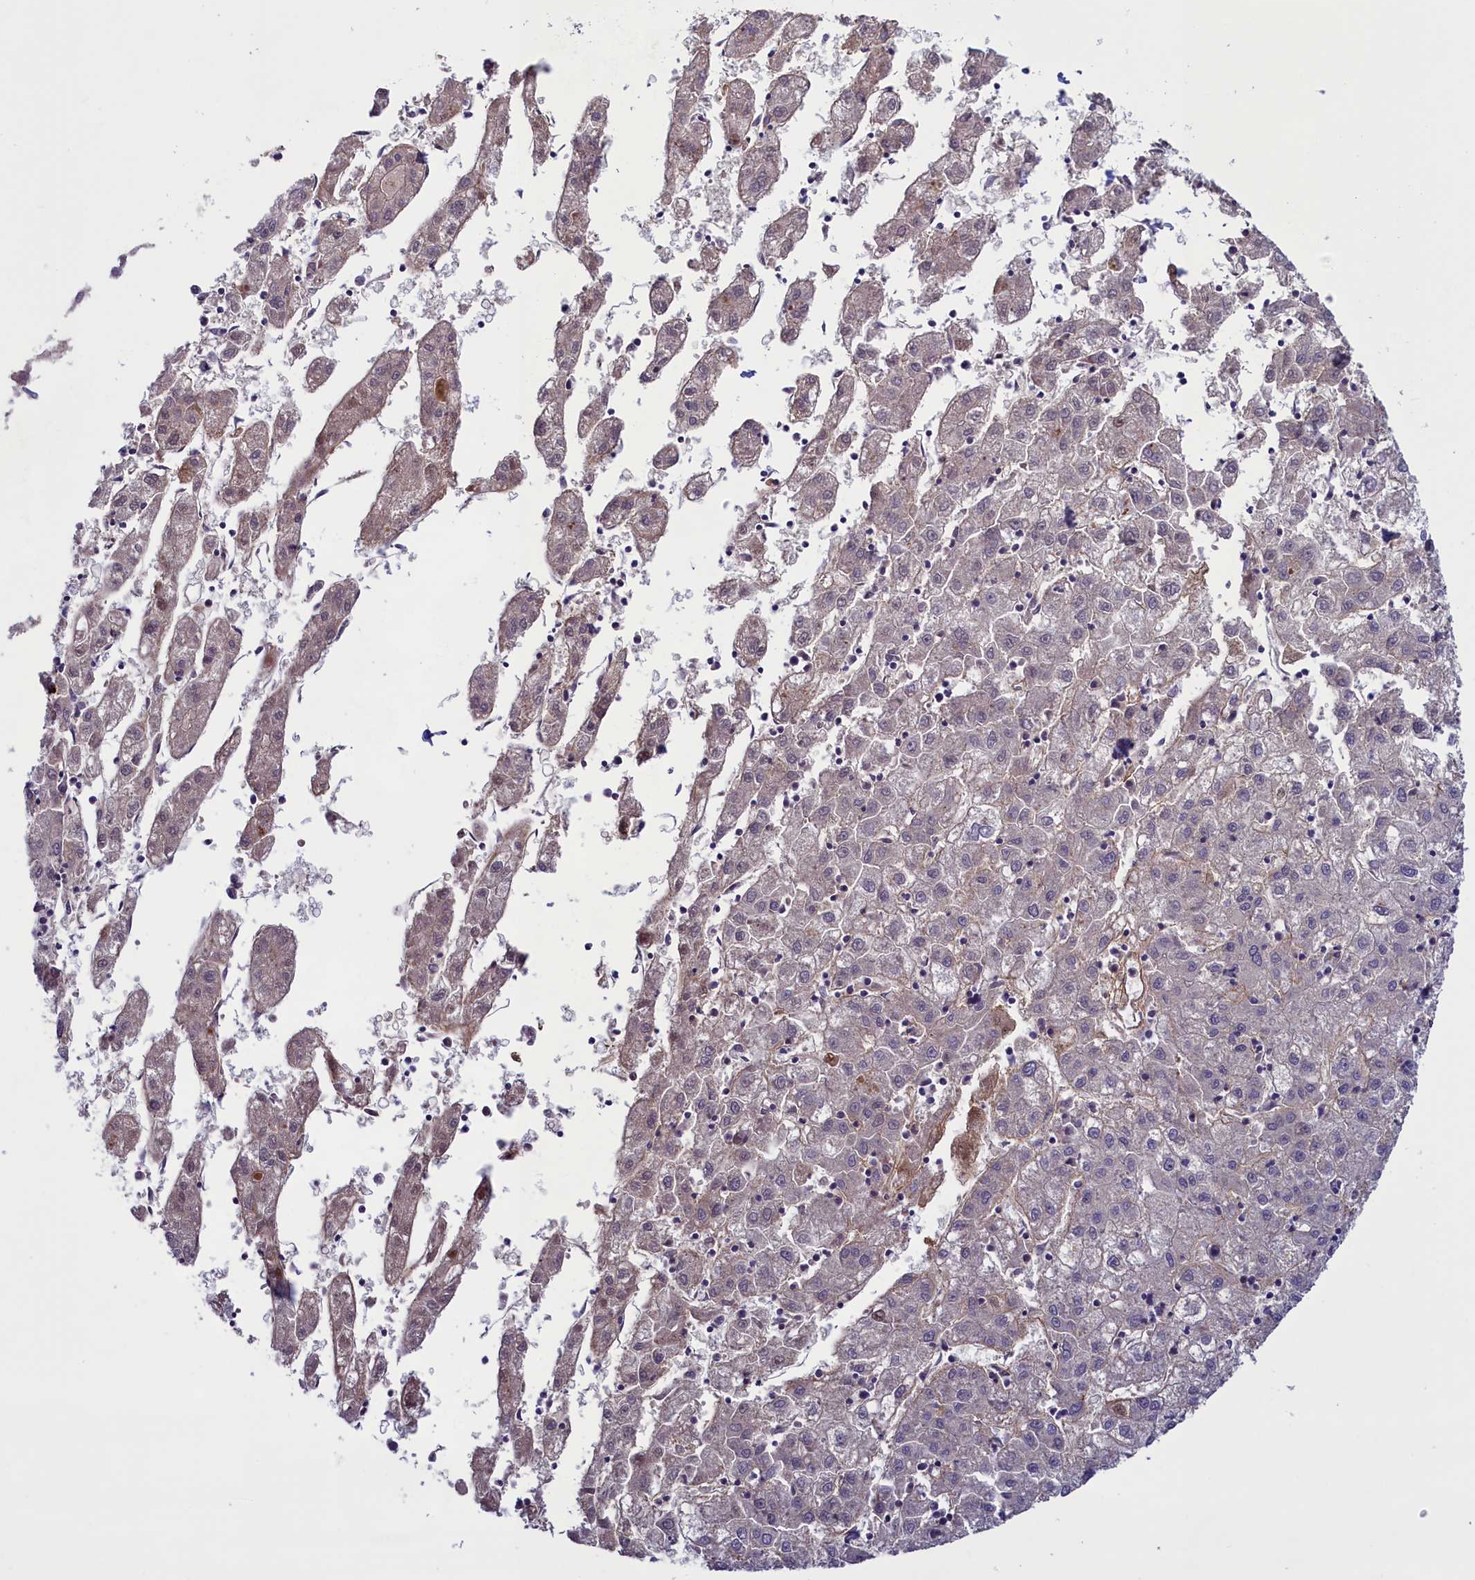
{"staining": {"intensity": "negative", "quantity": "none", "location": "none"}, "tissue": "liver cancer", "cell_type": "Tumor cells", "image_type": "cancer", "snomed": [{"axis": "morphology", "description": "Carcinoma, Hepatocellular, NOS"}, {"axis": "topography", "description": "Liver"}], "caption": "Immunohistochemistry histopathology image of neoplastic tissue: human liver hepatocellular carcinoma stained with DAB displays no significant protein staining in tumor cells.", "gene": "LOXL1", "patient": {"sex": "male", "age": 72}}